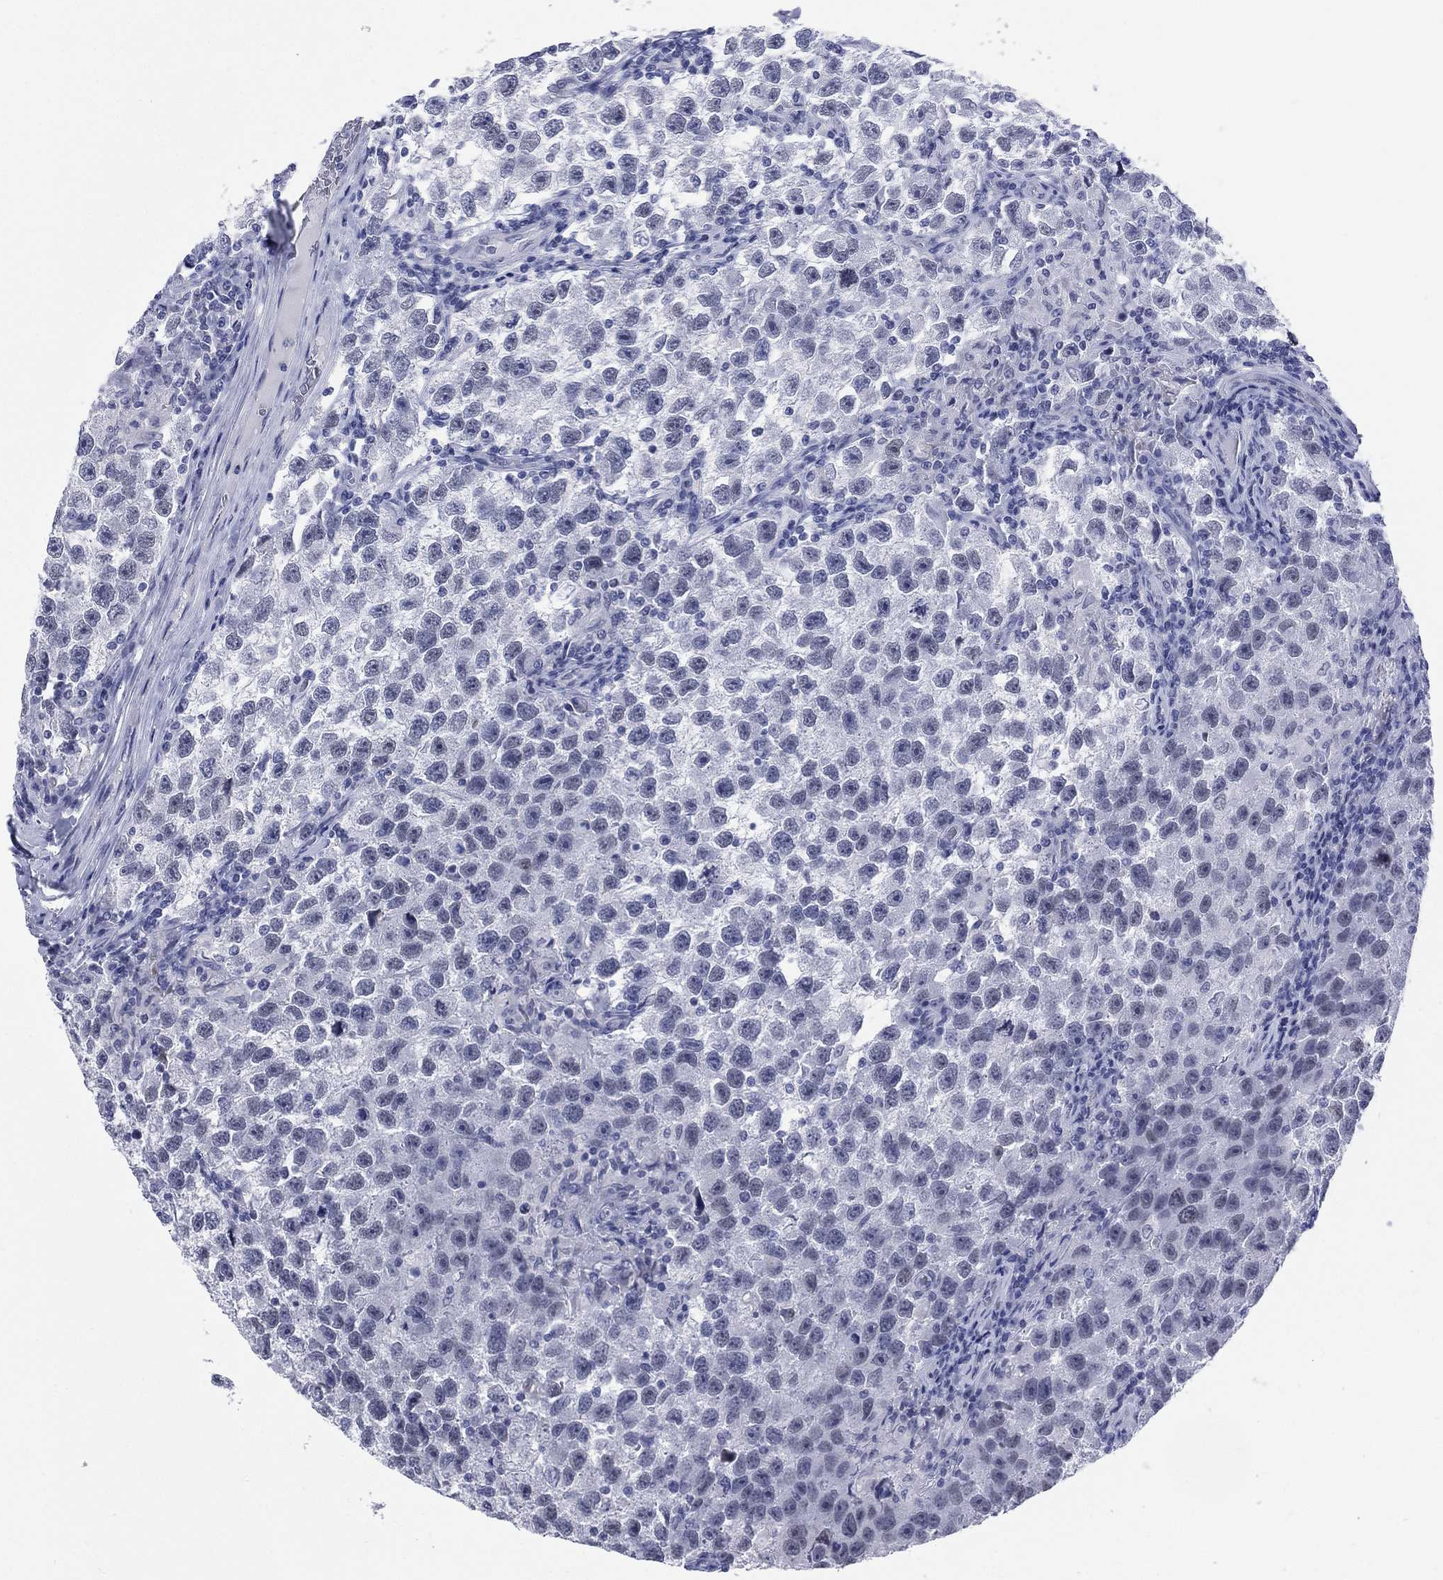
{"staining": {"intensity": "negative", "quantity": "none", "location": "none"}, "tissue": "testis cancer", "cell_type": "Tumor cells", "image_type": "cancer", "snomed": [{"axis": "morphology", "description": "Seminoma, NOS"}, {"axis": "topography", "description": "Testis"}], "caption": "This is an immunohistochemistry (IHC) photomicrograph of human testis seminoma. There is no expression in tumor cells.", "gene": "MLLT10", "patient": {"sex": "male", "age": 26}}